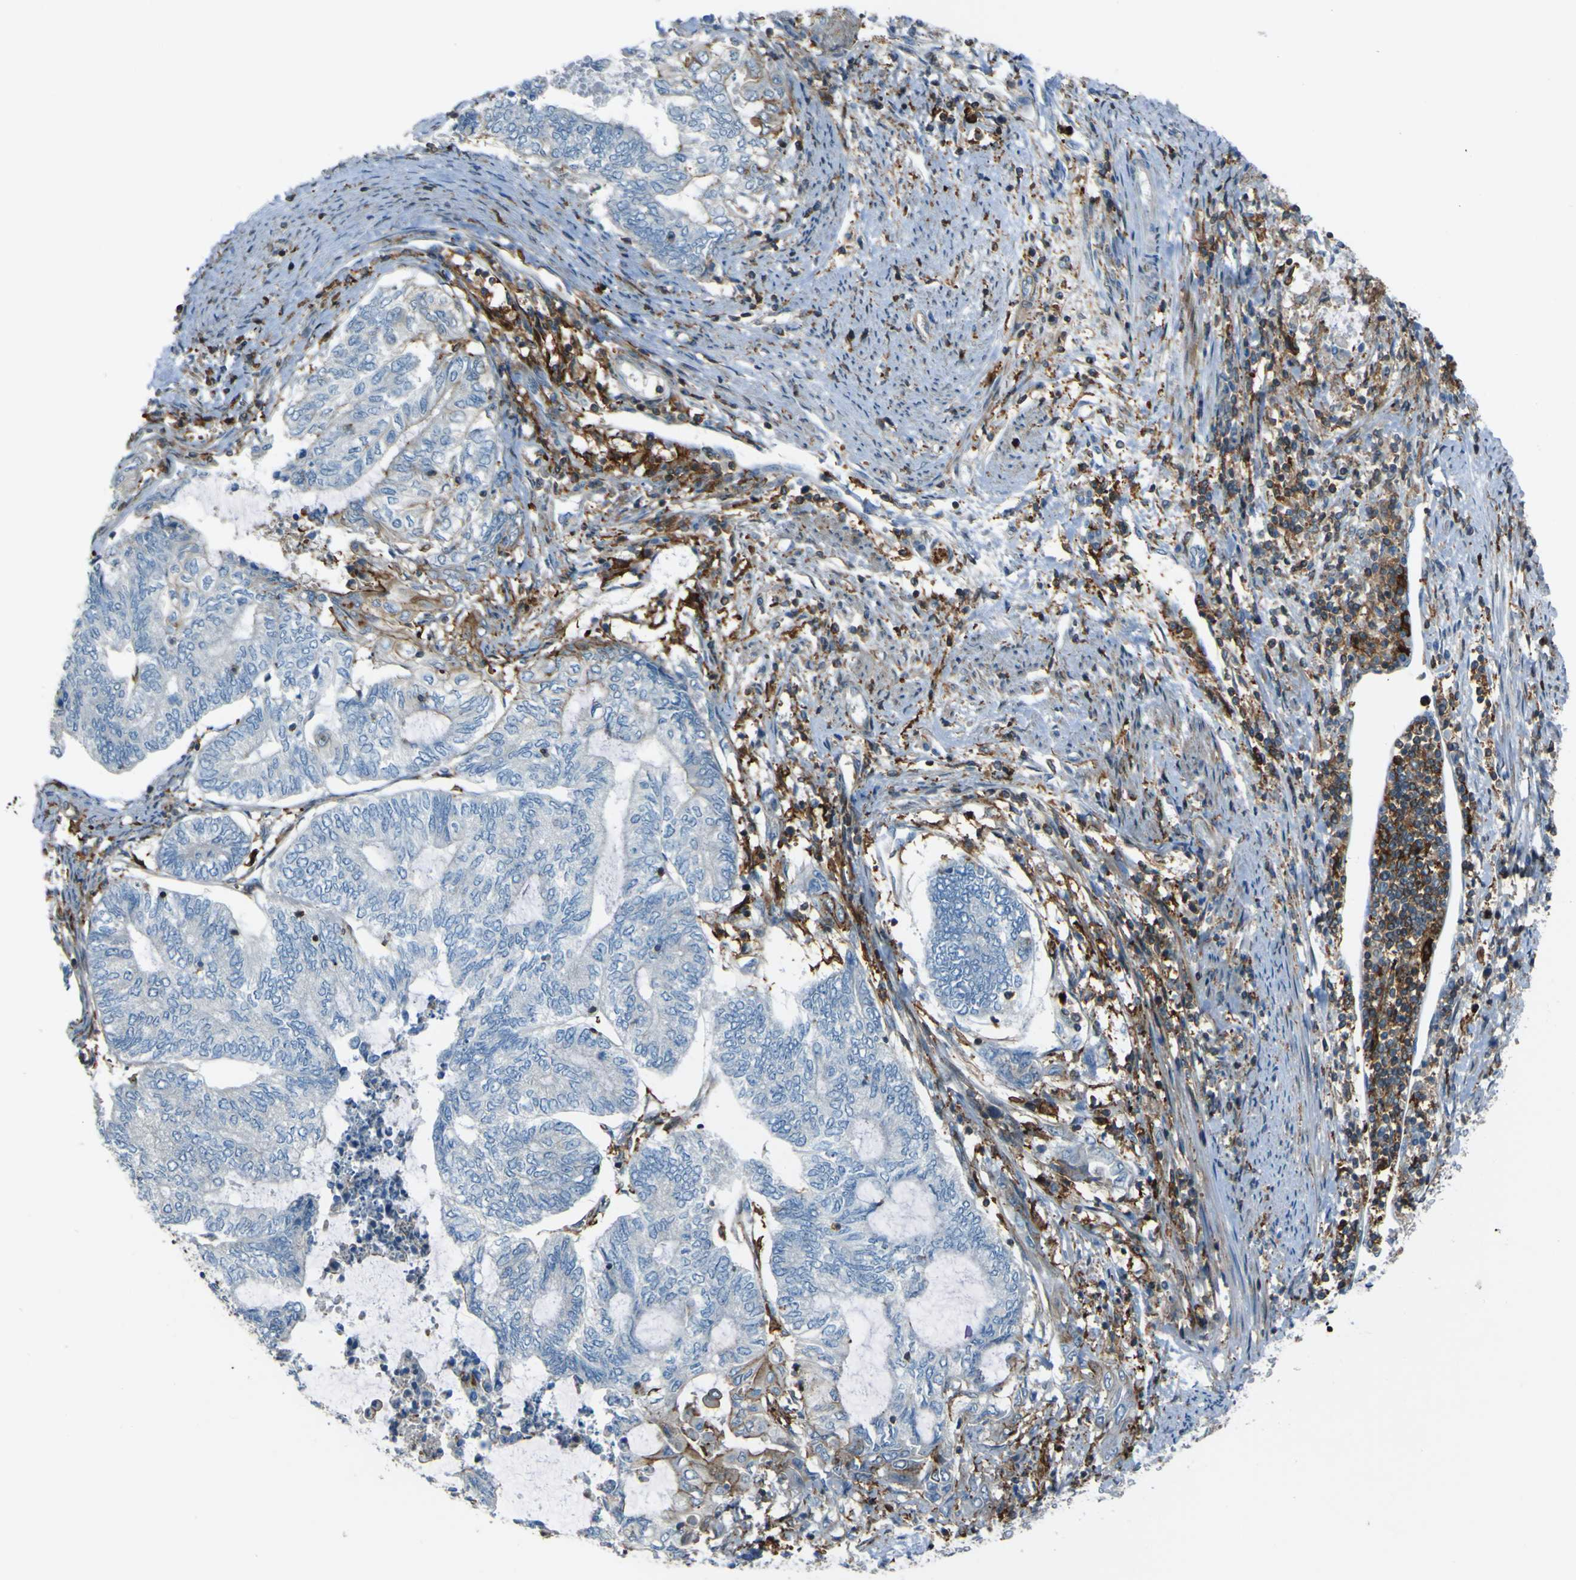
{"staining": {"intensity": "negative", "quantity": "none", "location": "none"}, "tissue": "endometrial cancer", "cell_type": "Tumor cells", "image_type": "cancer", "snomed": [{"axis": "morphology", "description": "Adenocarcinoma, NOS"}, {"axis": "topography", "description": "Uterus"}, {"axis": "topography", "description": "Endometrium"}], "caption": "Endometrial cancer (adenocarcinoma) was stained to show a protein in brown. There is no significant positivity in tumor cells.", "gene": "PCDHB5", "patient": {"sex": "female", "age": 70}}